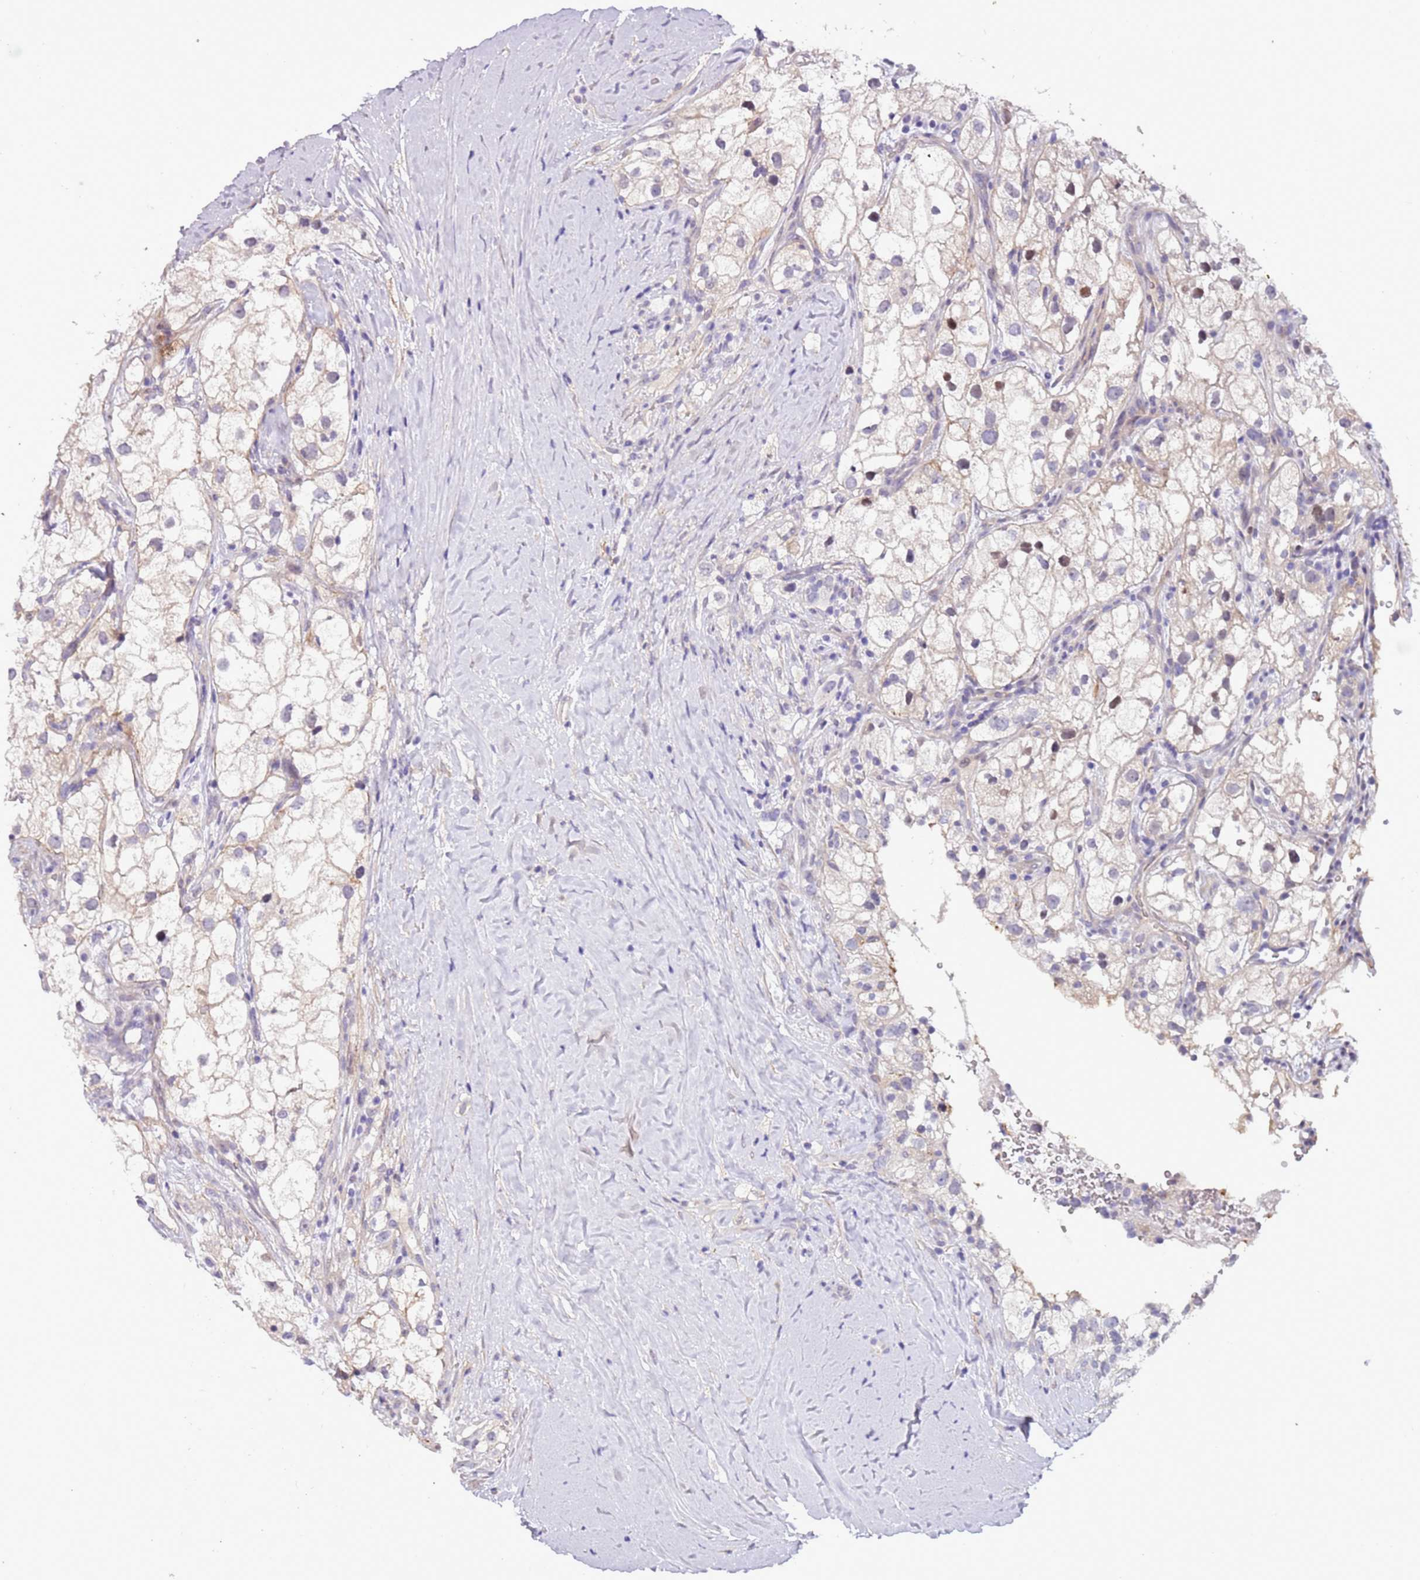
{"staining": {"intensity": "weak", "quantity": "<25%", "location": "cytoplasmic/membranous"}, "tissue": "renal cancer", "cell_type": "Tumor cells", "image_type": "cancer", "snomed": [{"axis": "morphology", "description": "Adenocarcinoma, NOS"}, {"axis": "topography", "description": "Kidney"}], "caption": "Immunohistochemical staining of human renal cancer (adenocarcinoma) reveals no significant expression in tumor cells. (Immunohistochemistry (ihc), brightfield microscopy, high magnification).", "gene": "PLEKHH1", "patient": {"sex": "male", "age": 59}}